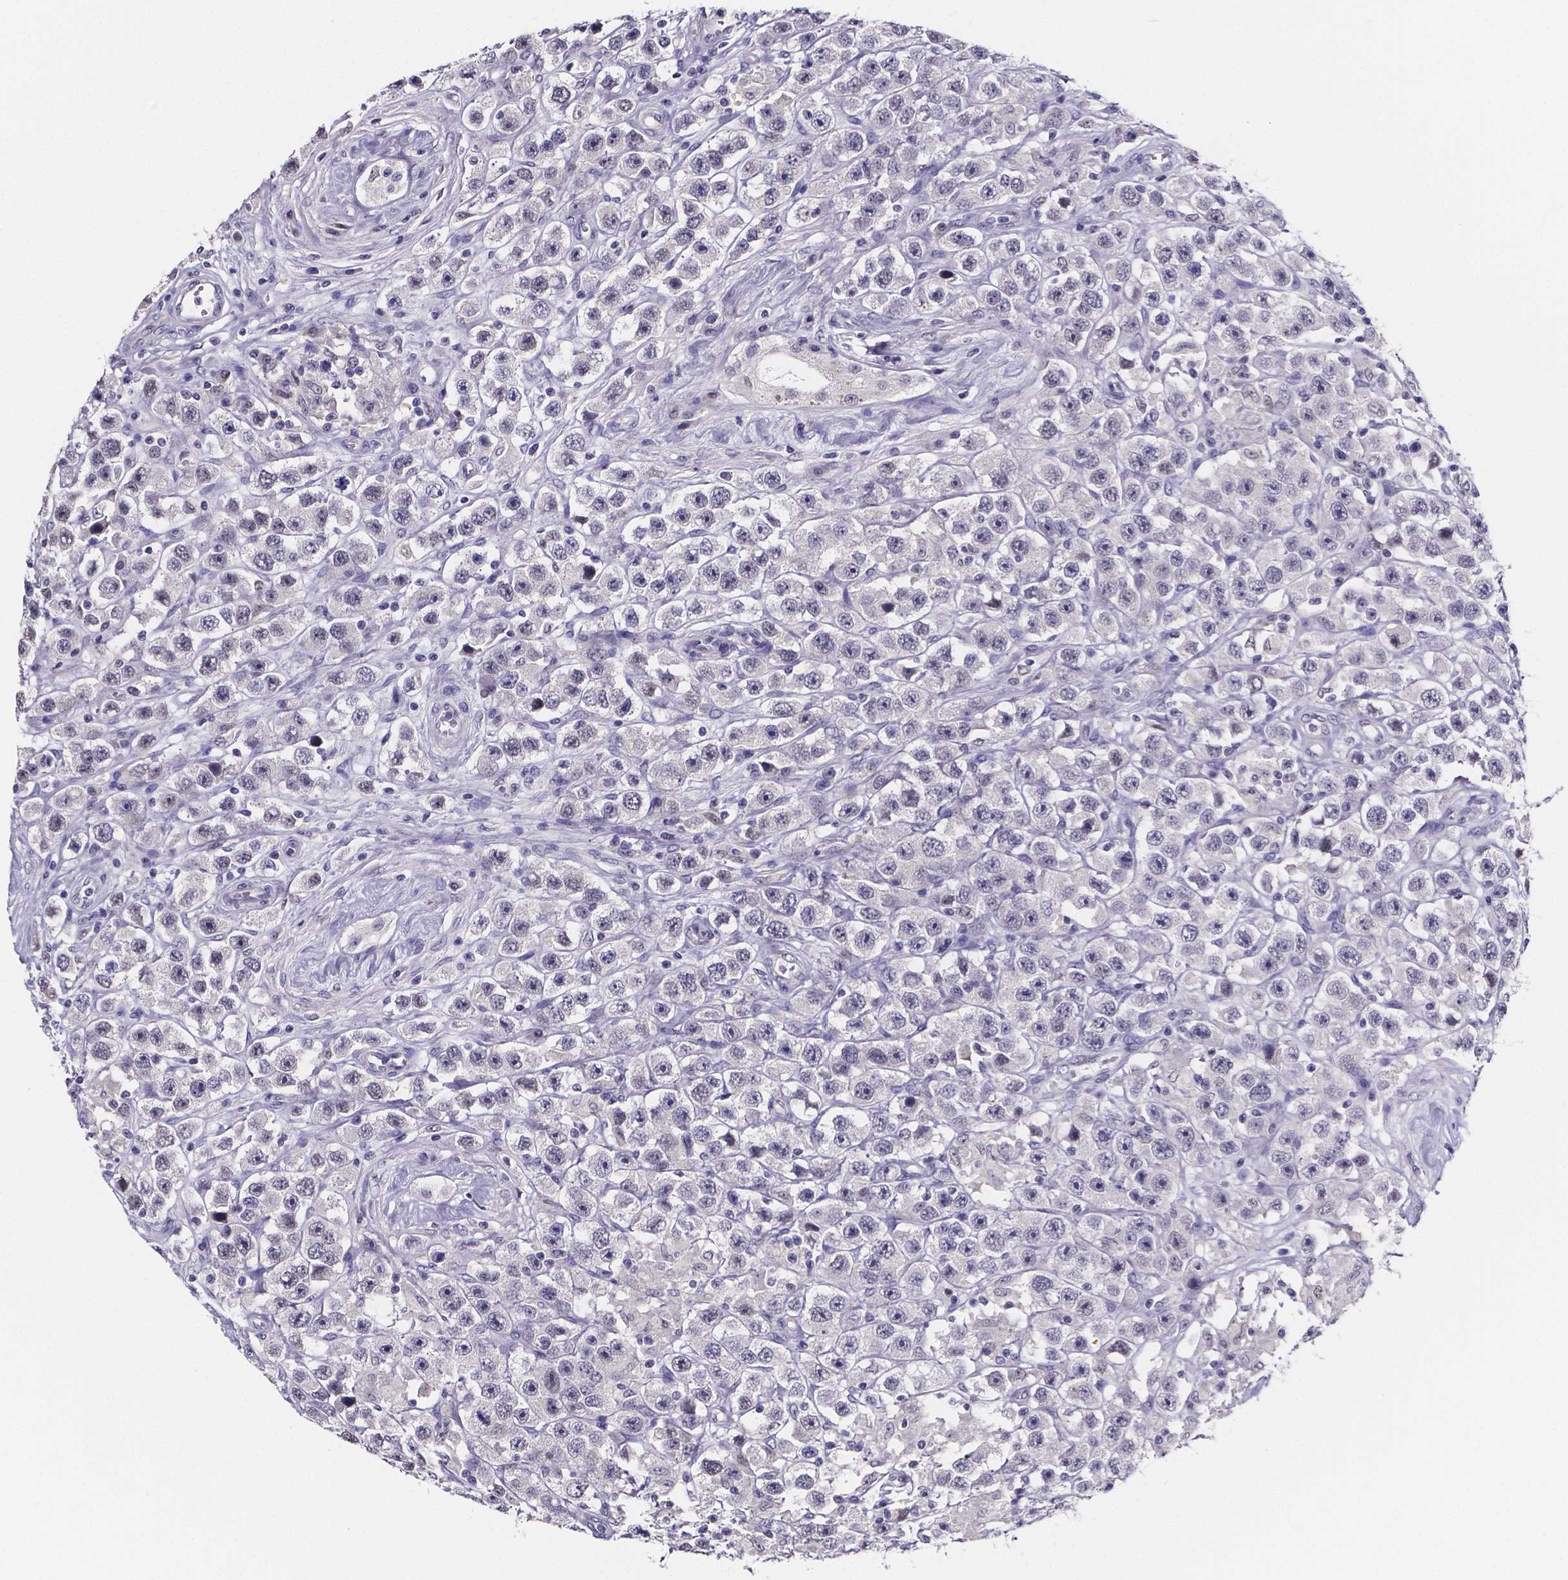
{"staining": {"intensity": "negative", "quantity": "none", "location": "none"}, "tissue": "testis cancer", "cell_type": "Tumor cells", "image_type": "cancer", "snomed": [{"axis": "morphology", "description": "Seminoma, NOS"}, {"axis": "topography", "description": "Testis"}], "caption": "An image of testis cancer stained for a protein reveals no brown staining in tumor cells.", "gene": "IZUMO1", "patient": {"sex": "male", "age": 45}}